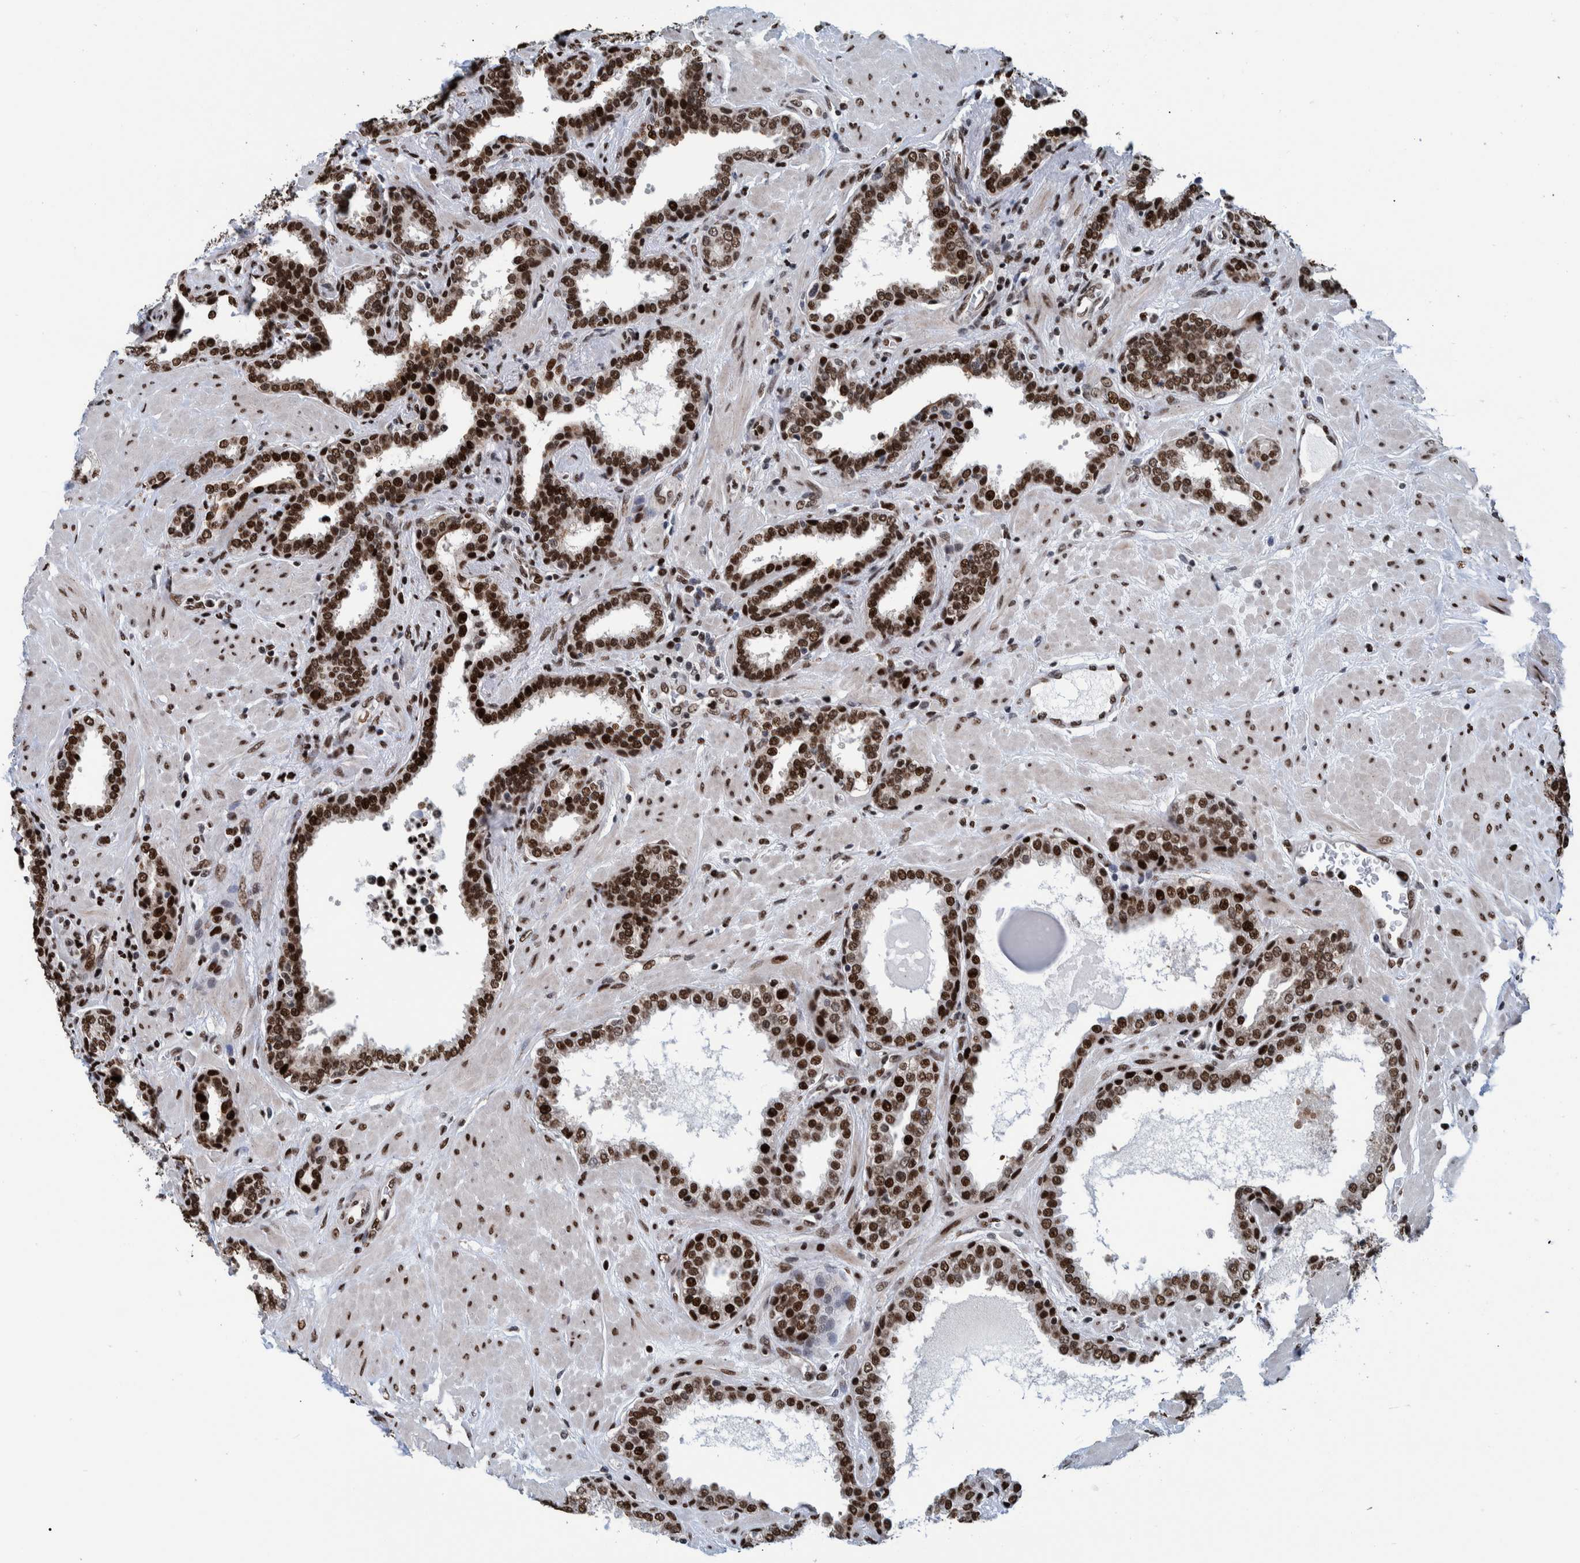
{"staining": {"intensity": "strong", "quantity": ">75%", "location": "nuclear"}, "tissue": "prostate", "cell_type": "Glandular cells", "image_type": "normal", "snomed": [{"axis": "morphology", "description": "Normal tissue, NOS"}, {"axis": "topography", "description": "Prostate"}], "caption": "This histopathology image displays immunohistochemistry staining of benign human prostate, with high strong nuclear staining in approximately >75% of glandular cells.", "gene": "HEATR9", "patient": {"sex": "male", "age": 51}}